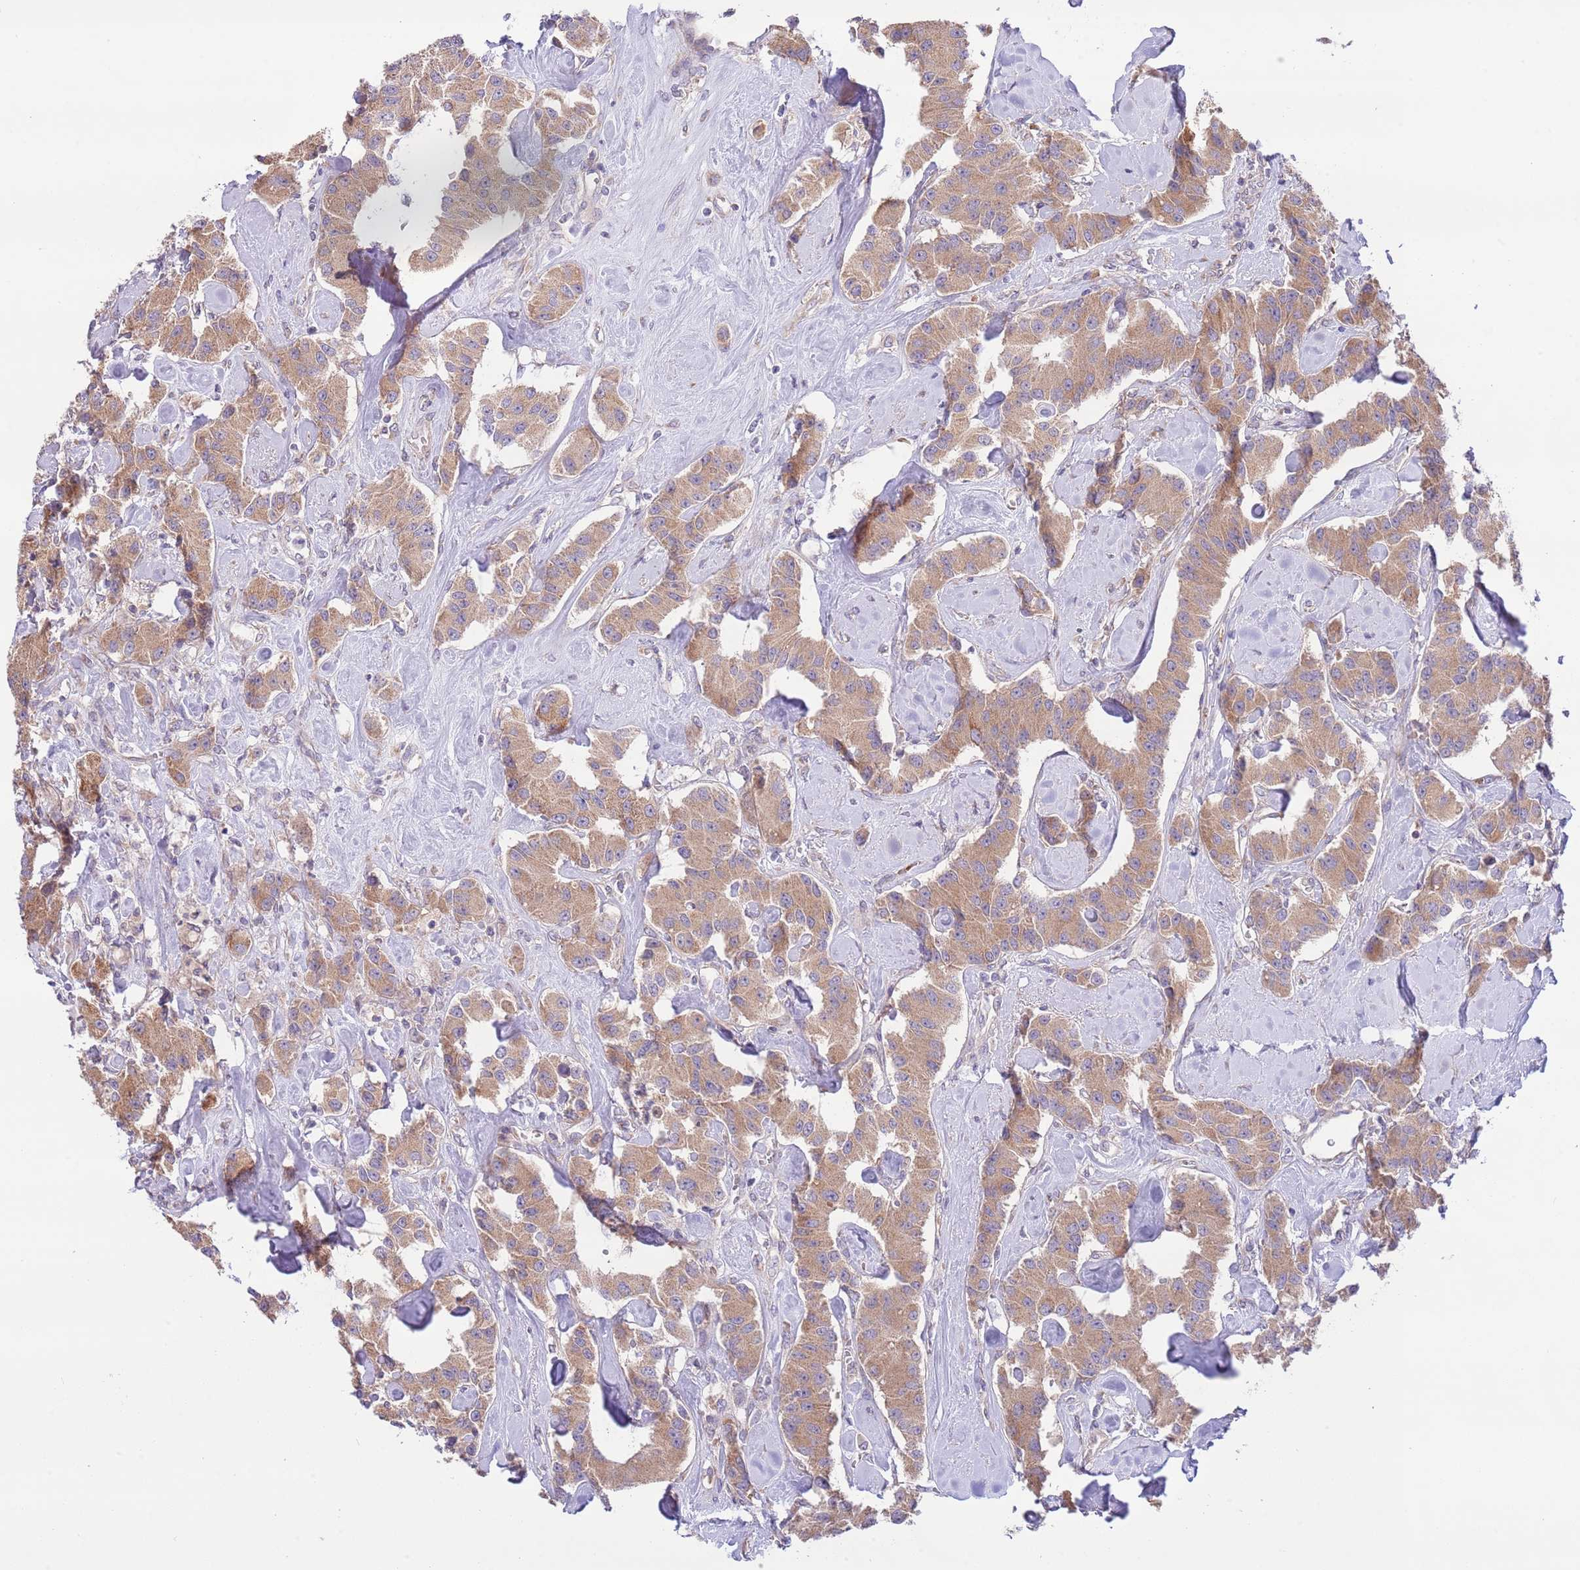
{"staining": {"intensity": "moderate", "quantity": ">75%", "location": "cytoplasmic/membranous"}, "tissue": "carcinoid", "cell_type": "Tumor cells", "image_type": "cancer", "snomed": [{"axis": "morphology", "description": "Carcinoid, malignant, NOS"}, {"axis": "topography", "description": "Pancreas"}], "caption": "Tumor cells reveal medium levels of moderate cytoplasmic/membranous staining in about >75% of cells in human carcinoid.", "gene": "DAND5", "patient": {"sex": "male", "age": 41}}